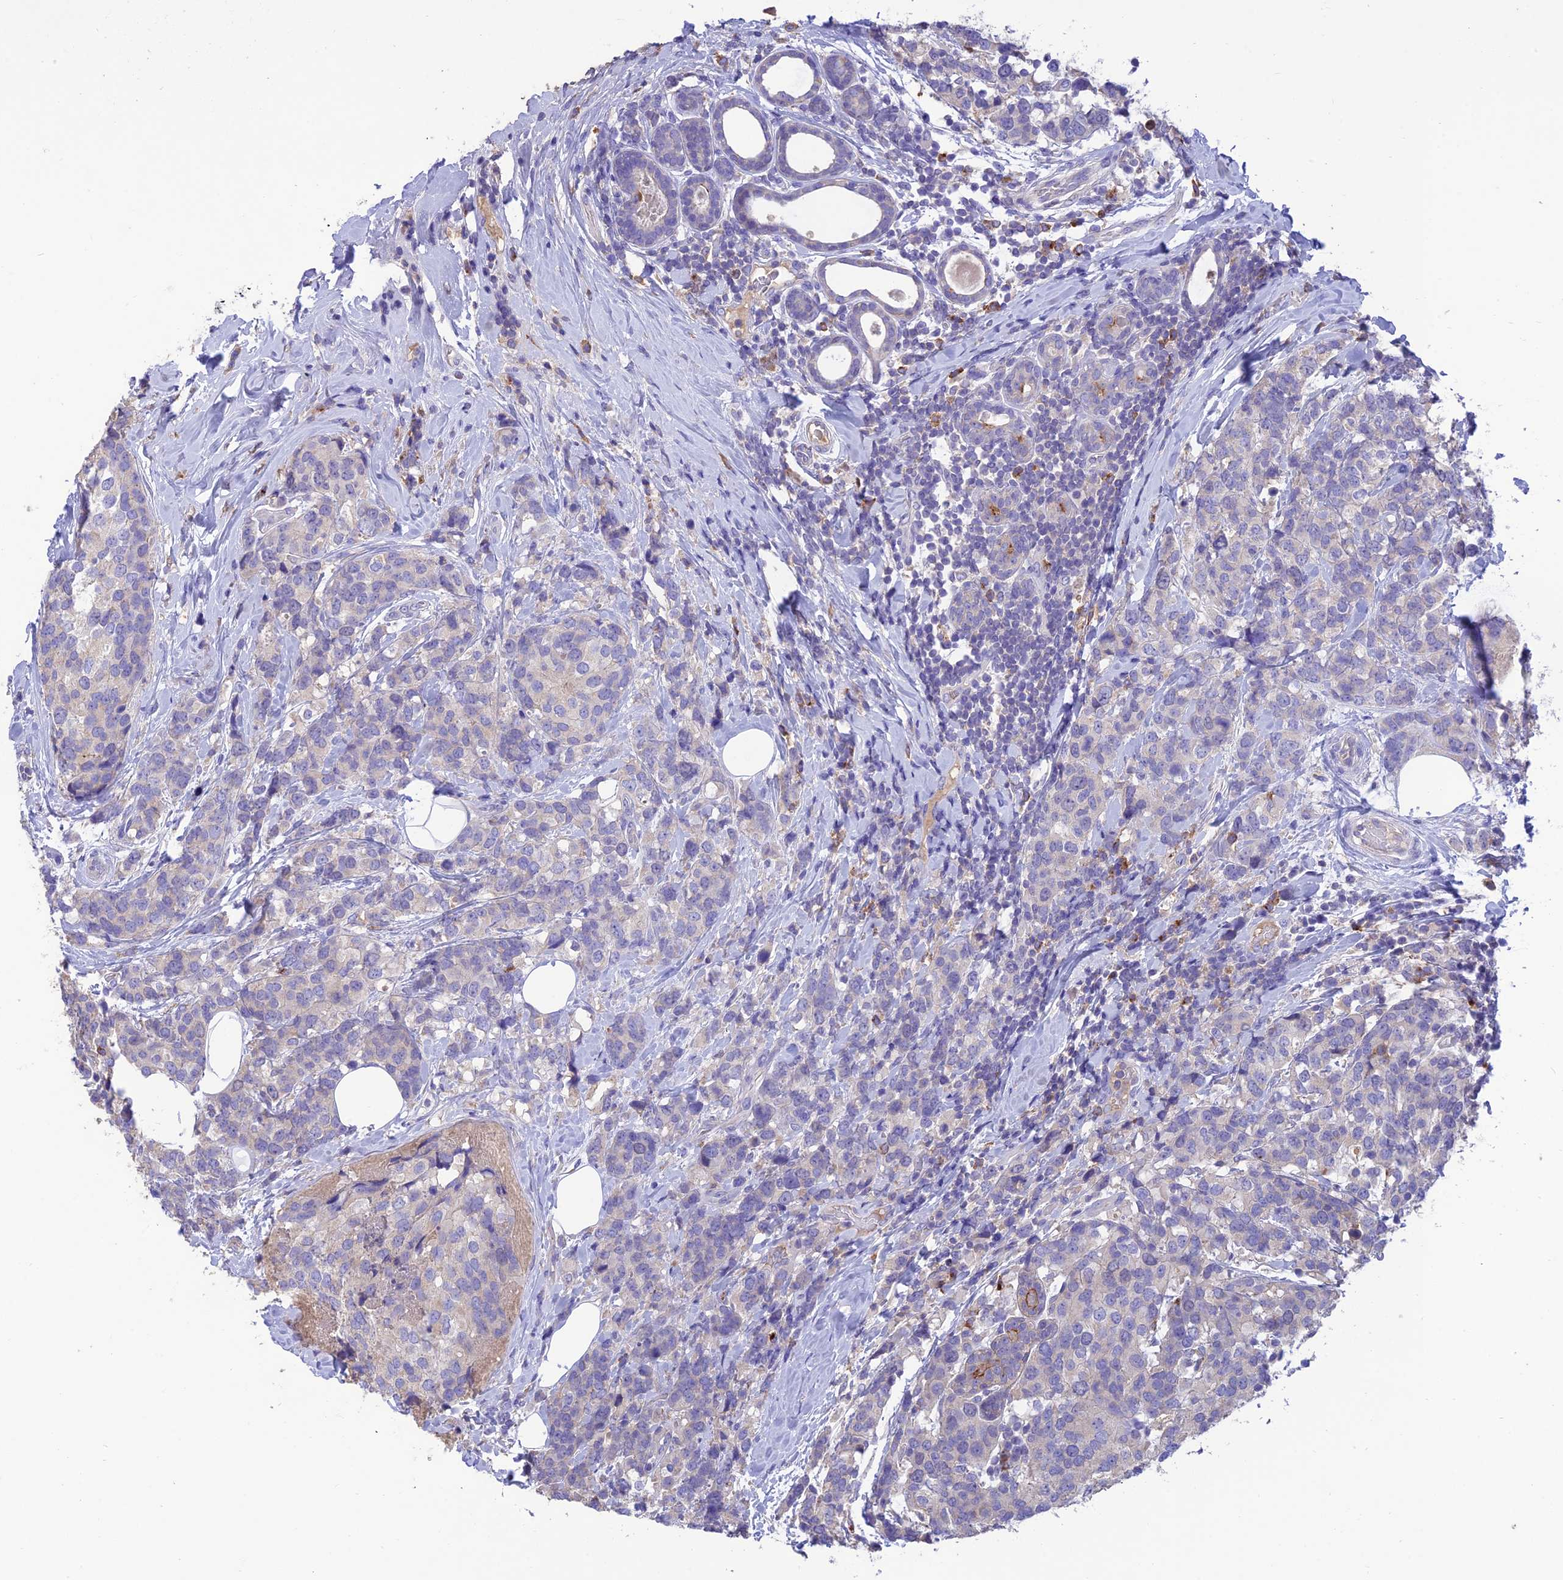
{"staining": {"intensity": "negative", "quantity": "none", "location": "none"}, "tissue": "breast cancer", "cell_type": "Tumor cells", "image_type": "cancer", "snomed": [{"axis": "morphology", "description": "Lobular carcinoma"}, {"axis": "topography", "description": "Breast"}], "caption": "This histopathology image is of breast lobular carcinoma stained with immunohistochemistry (IHC) to label a protein in brown with the nuclei are counter-stained blue. There is no expression in tumor cells.", "gene": "SFT2D2", "patient": {"sex": "female", "age": 59}}